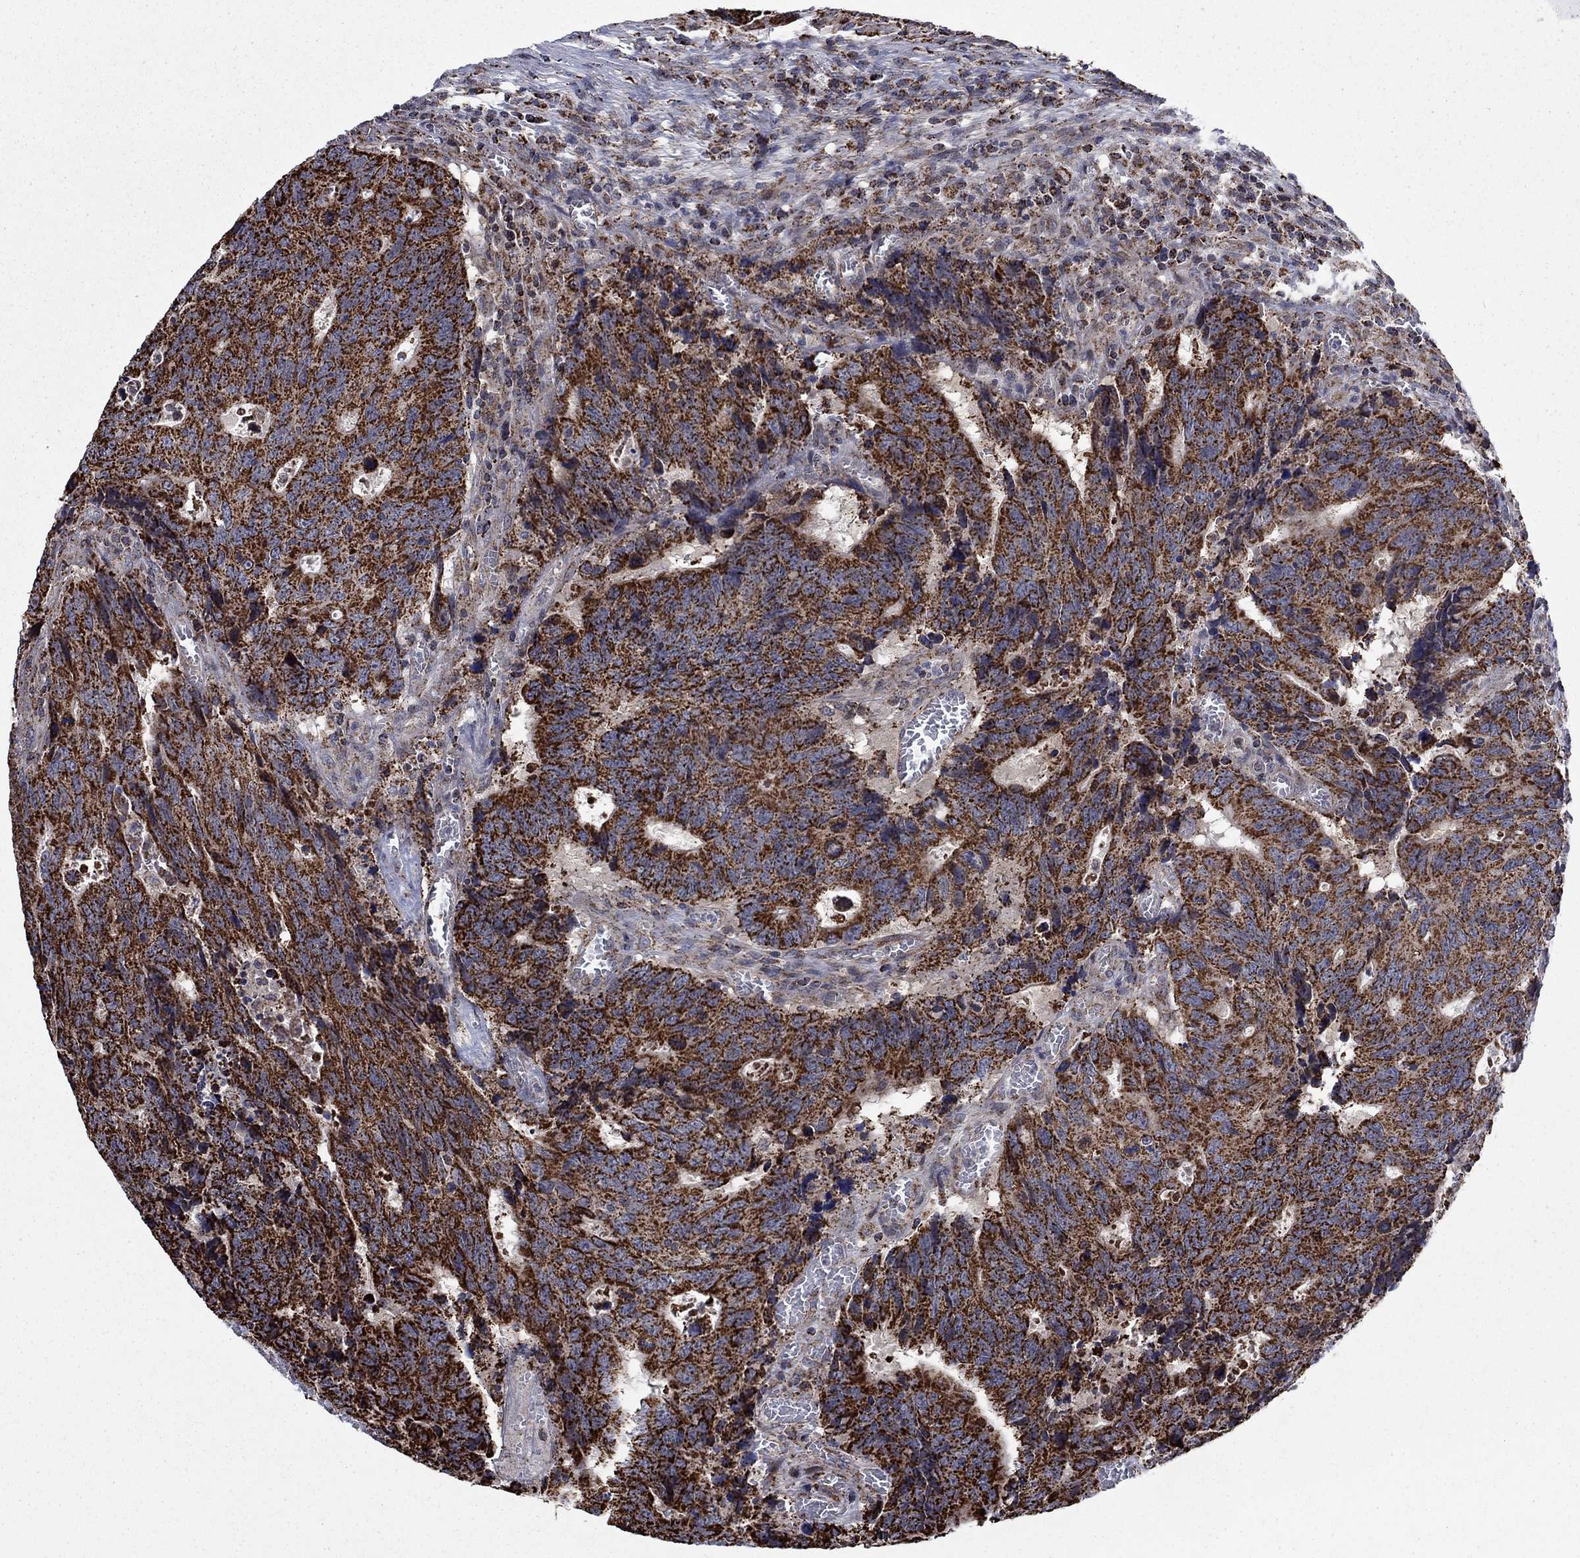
{"staining": {"intensity": "strong", "quantity": ">75%", "location": "cytoplasmic/membranous"}, "tissue": "colorectal cancer", "cell_type": "Tumor cells", "image_type": "cancer", "snomed": [{"axis": "morphology", "description": "Adenocarcinoma, NOS"}, {"axis": "topography", "description": "Colon"}], "caption": "Approximately >75% of tumor cells in human adenocarcinoma (colorectal) reveal strong cytoplasmic/membranous protein positivity as visualized by brown immunohistochemical staining.", "gene": "MOAP1", "patient": {"sex": "female", "age": 77}}